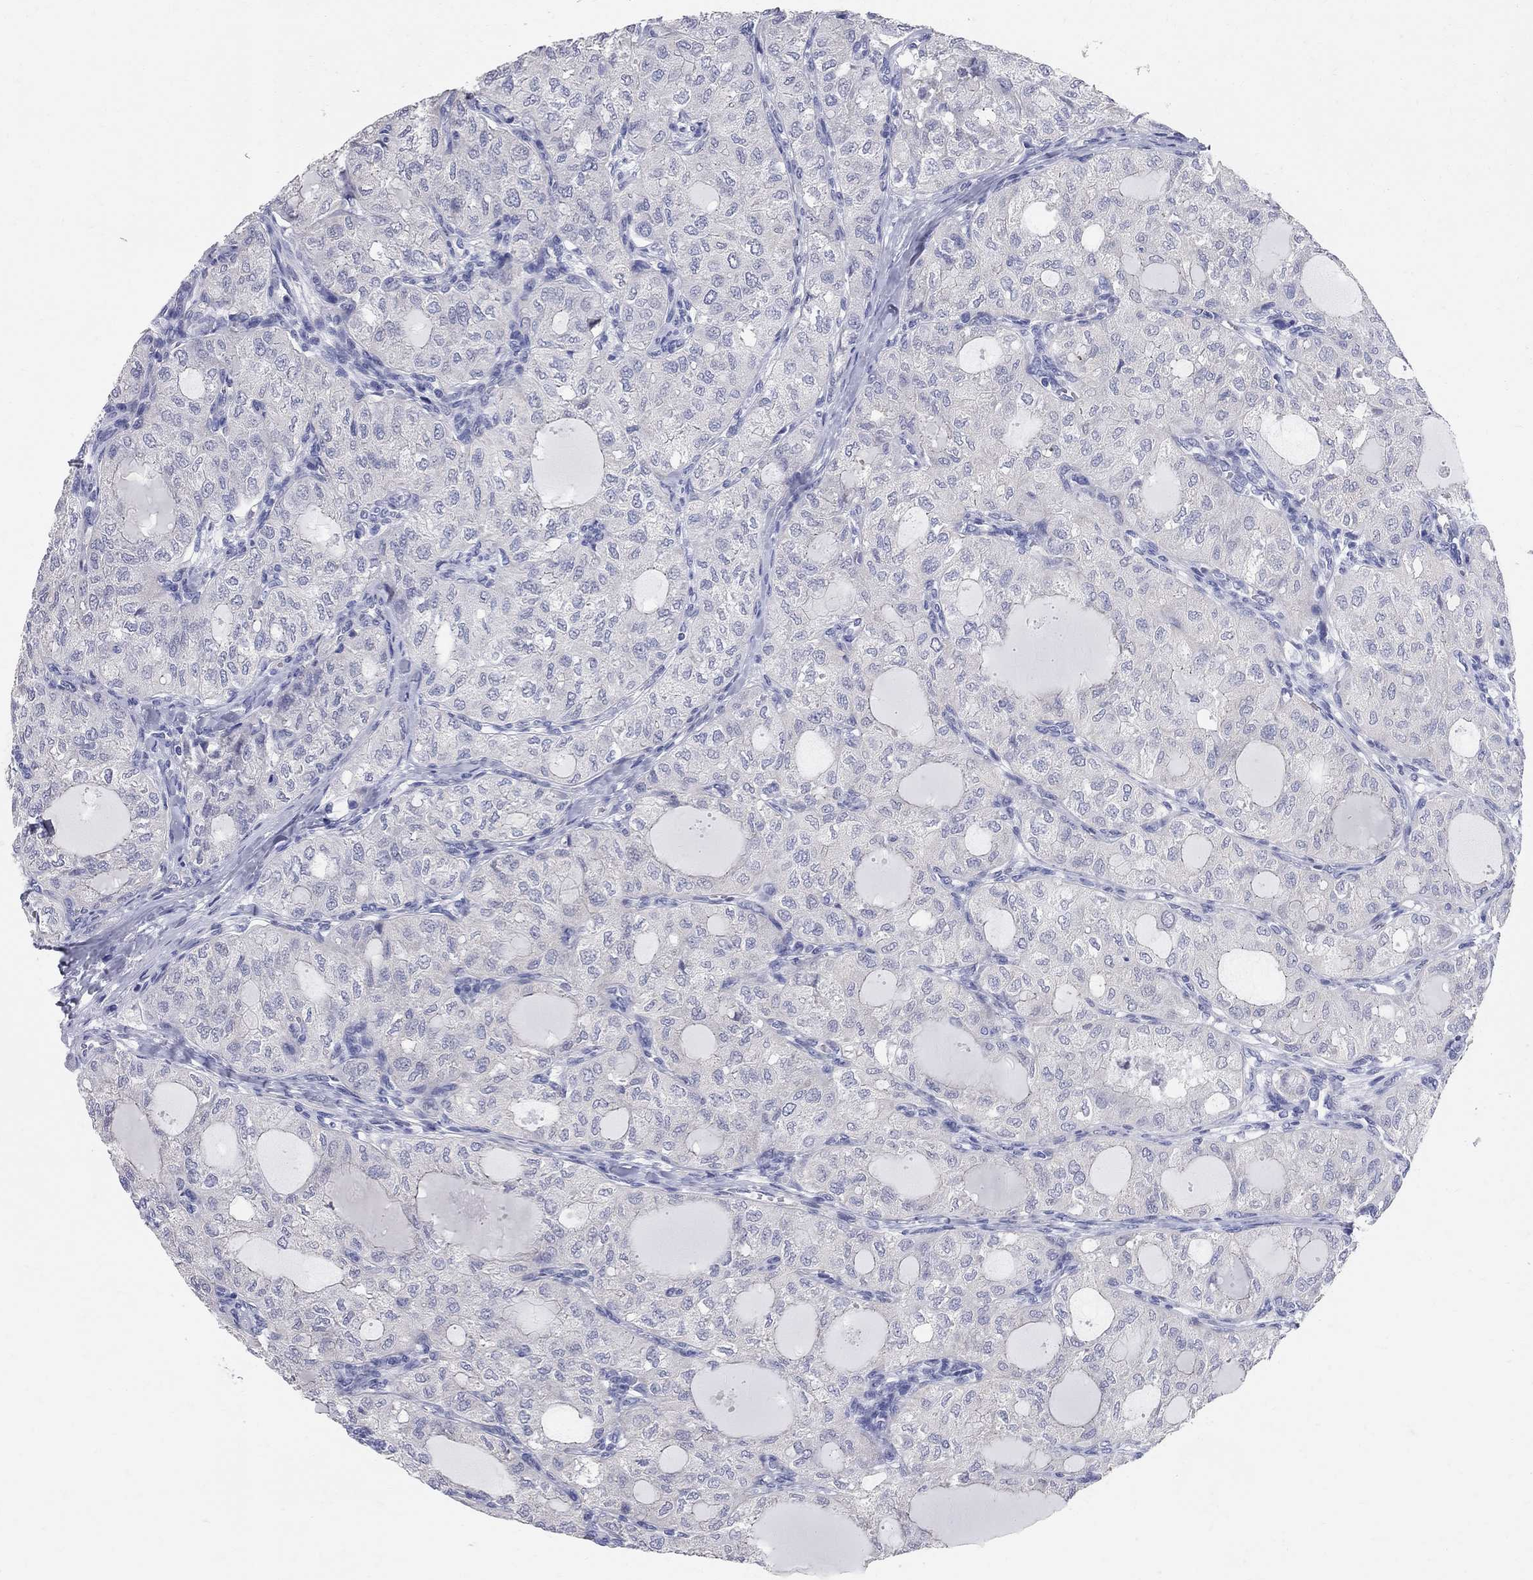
{"staining": {"intensity": "negative", "quantity": "none", "location": "none"}, "tissue": "thyroid cancer", "cell_type": "Tumor cells", "image_type": "cancer", "snomed": [{"axis": "morphology", "description": "Follicular adenoma carcinoma, NOS"}, {"axis": "topography", "description": "Thyroid gland"}], "caption": "A high-resolution image shows IHC staining of follicular adenoma carcinoma (thyroid), which exhibits no significant staining in tumor cells.", "gene": "AOX1", "patient": {"sex": "male", "age": 75}}